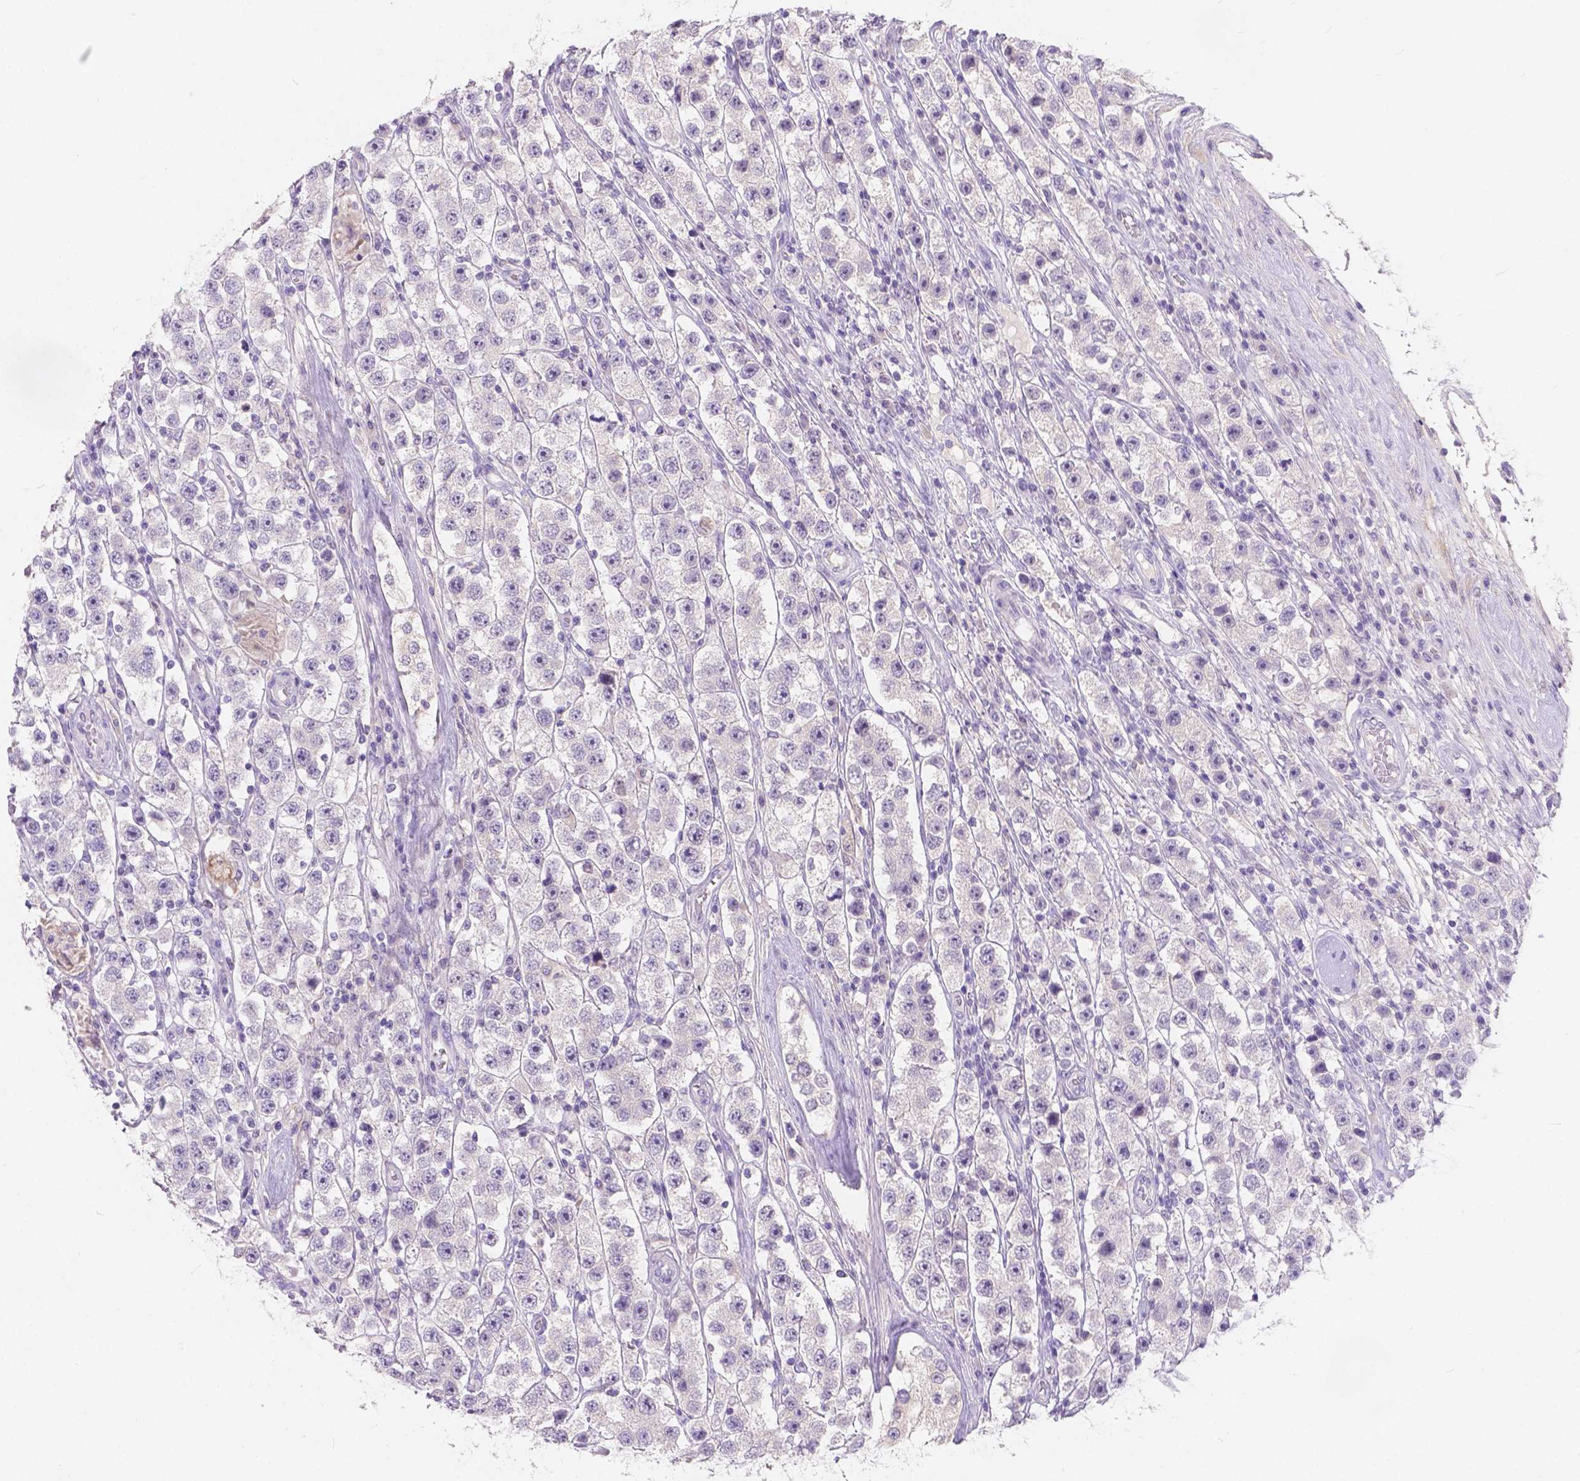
{"staining": {"intensity": "negative", "quantity": "none", "location": "none"}, "tissue": "testis cancer", "cell_type": "Tumor cells", "image_type": "cancer", "snomed": [{"axis": "morphology", "description": "Seminoma, NOS"}, {"axis": "topography", "description": "Testis"}], "caption": "Immunohistochemistry (IHC) histopathology image of testis cancer (seminoma) stained for a protein (brown), which demonstrates no staining in tumor cells. Brightfield microscopy of IHC stained with DAB (brown) and hematoxylin (blue), captured at high magnification.", "gene": "PEX11G", "patient": {"sex": "male", "age": 45}}